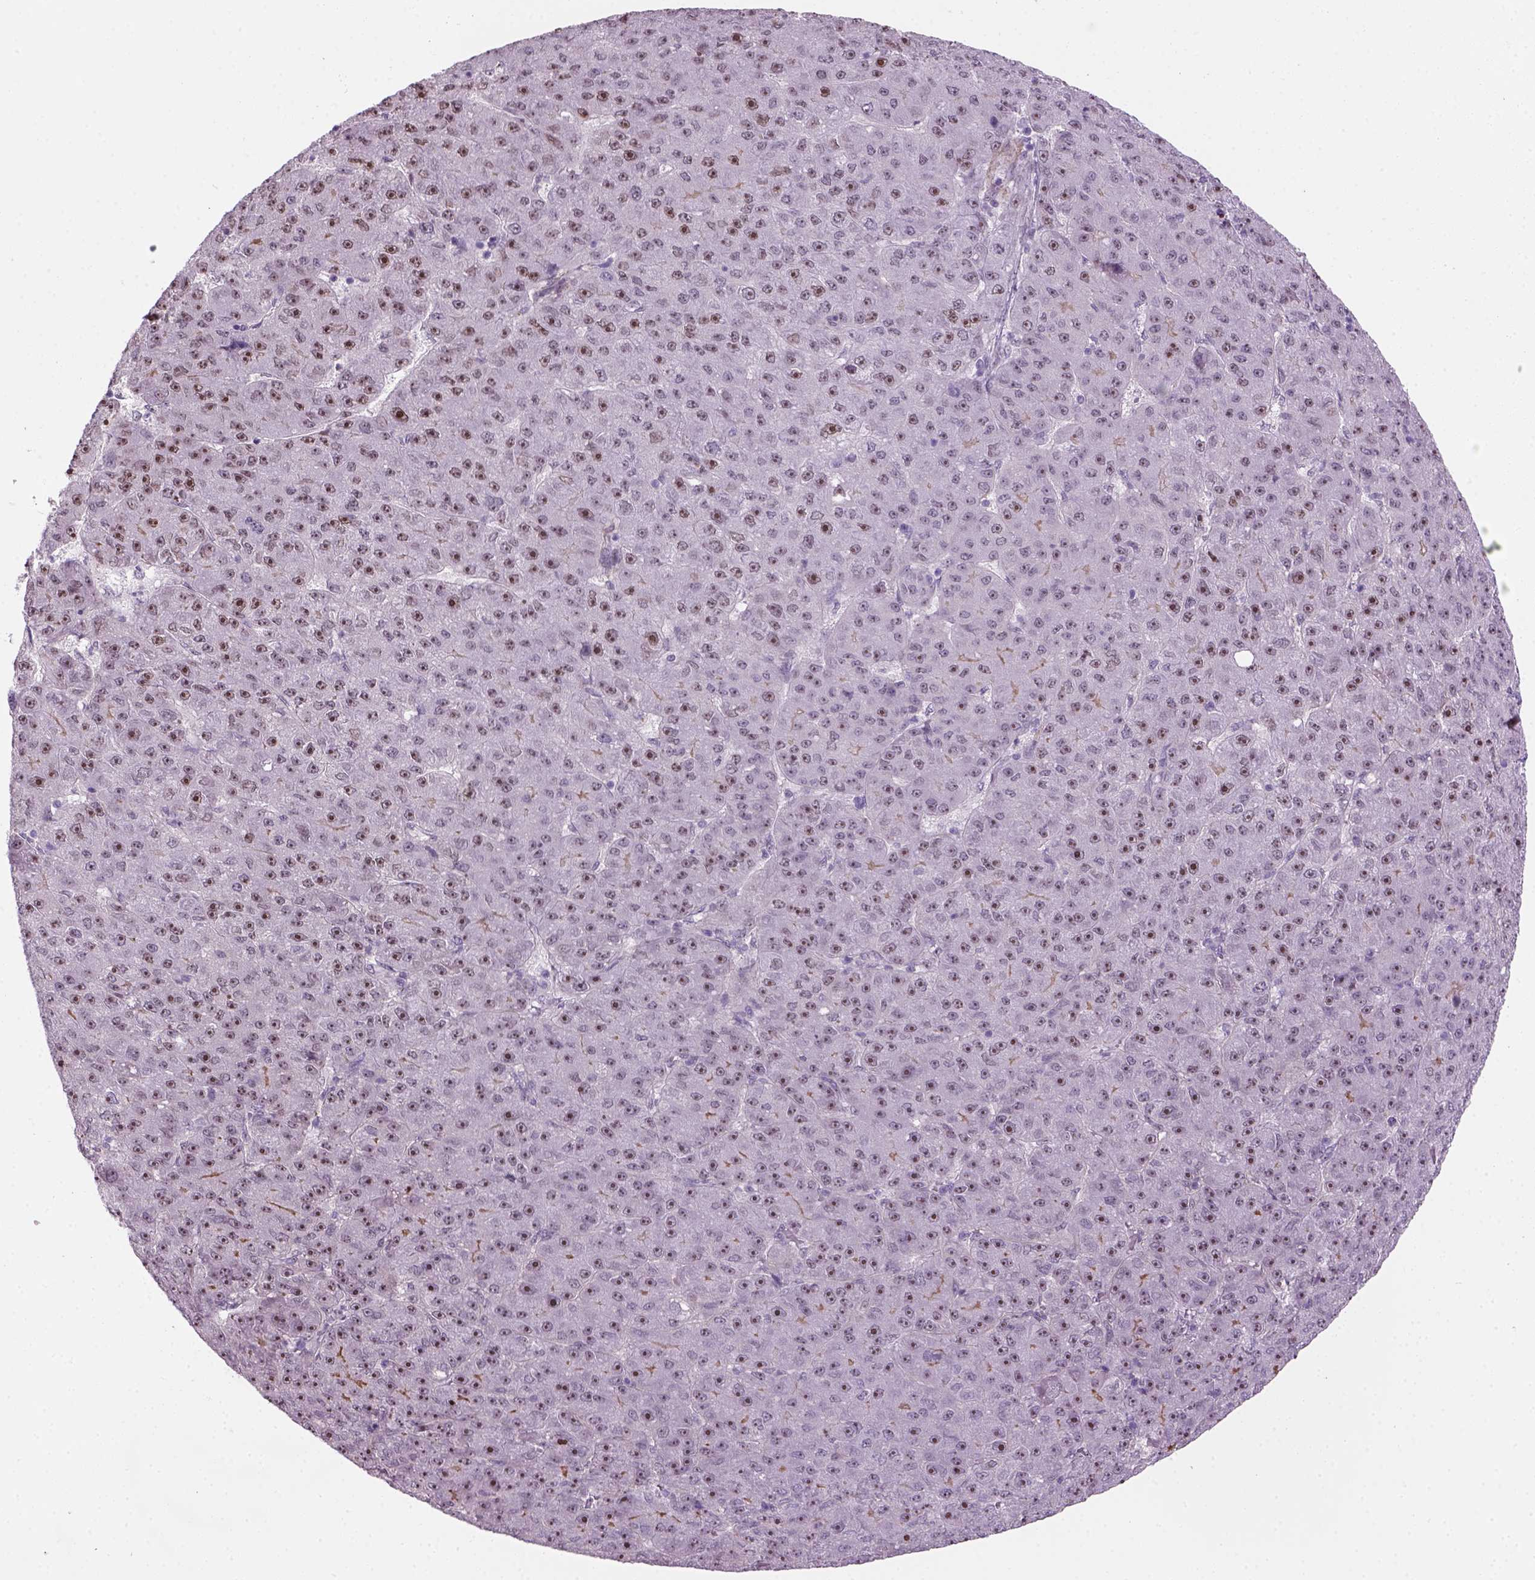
{"staining": {"intensity": "moderate", "quantity": ">75%", "location": "nuclear"}, "tissue": "liver cancer", "cell_type": "Tumor cells", "image_type": "cancer", "snomed": [{"axis": "morphology", "description": "Carcinoma, Hepatocellular, NOS"}, {"axis": "topography", "description": "Liver"}], "caption": "A histopathology image showing moderate nuclear positivity in approximately >75% of tumor cells in liver cancer, as visualized by brown immunohistochemical staining.", "gene": "RRS1", "patient": {"sex": "male", "age": 67}}